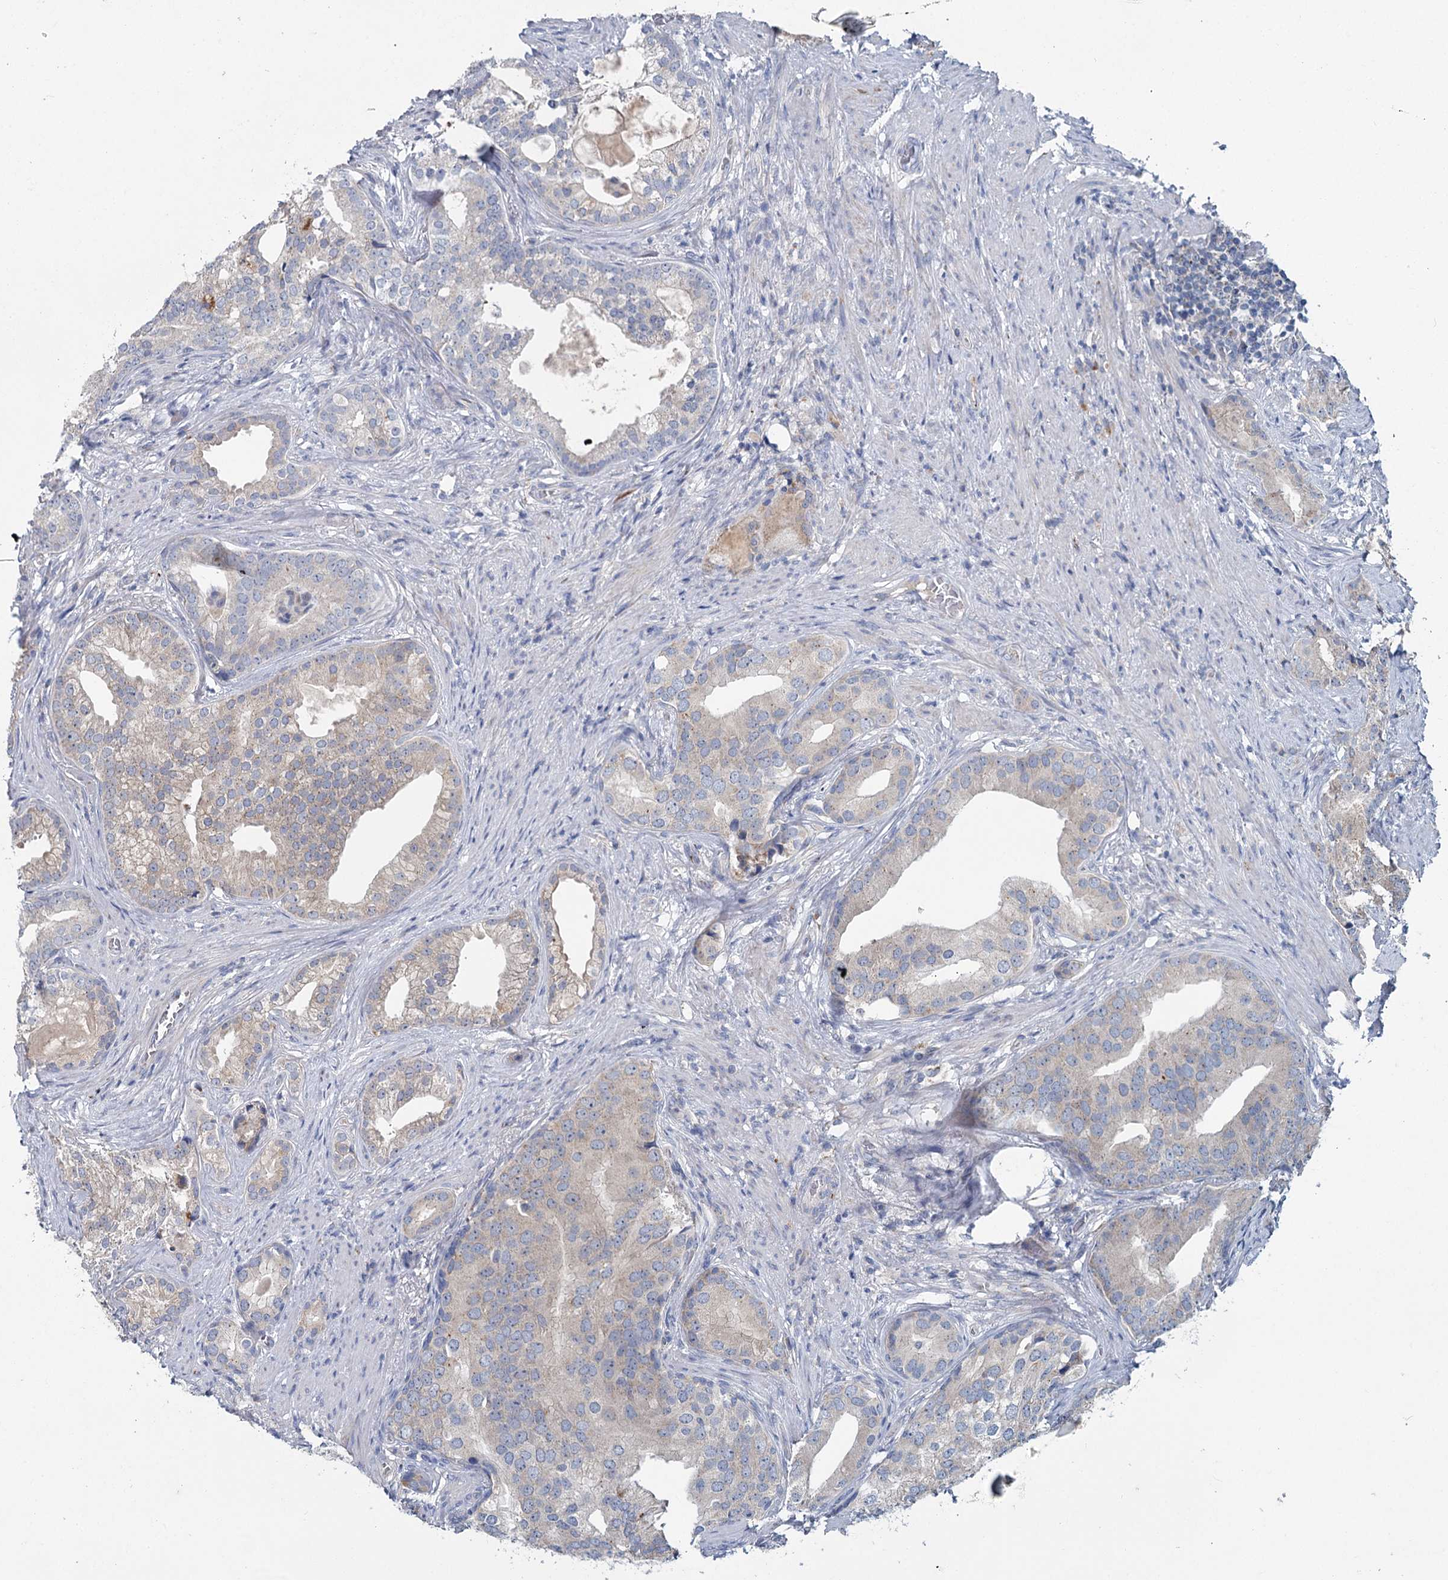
{"staining": {"intensity": "weak", "quantity": "25%-75%", "location": "cytoplasmic/membranous"}, "tissue": "prostate cancer", "cell_type": "Tumor cells", "image_type": "cancer", "snomed": [{"axis": "morphology", "description": "Adenocarcinoma, Low grade"}, {"axis": "topography", "description": "Prostate"}], "caption": "DAB (3,3'-diaminobenzidine) immunohistochemical staining of human adenocarcinoma (low-grade) (prostate) reveals weak cytoplasmic/membranous protein positivity in about 25%-75% of tumor cells.", "gene": "ANKRD16", "patient": {"sex": "male", "age": 71}}